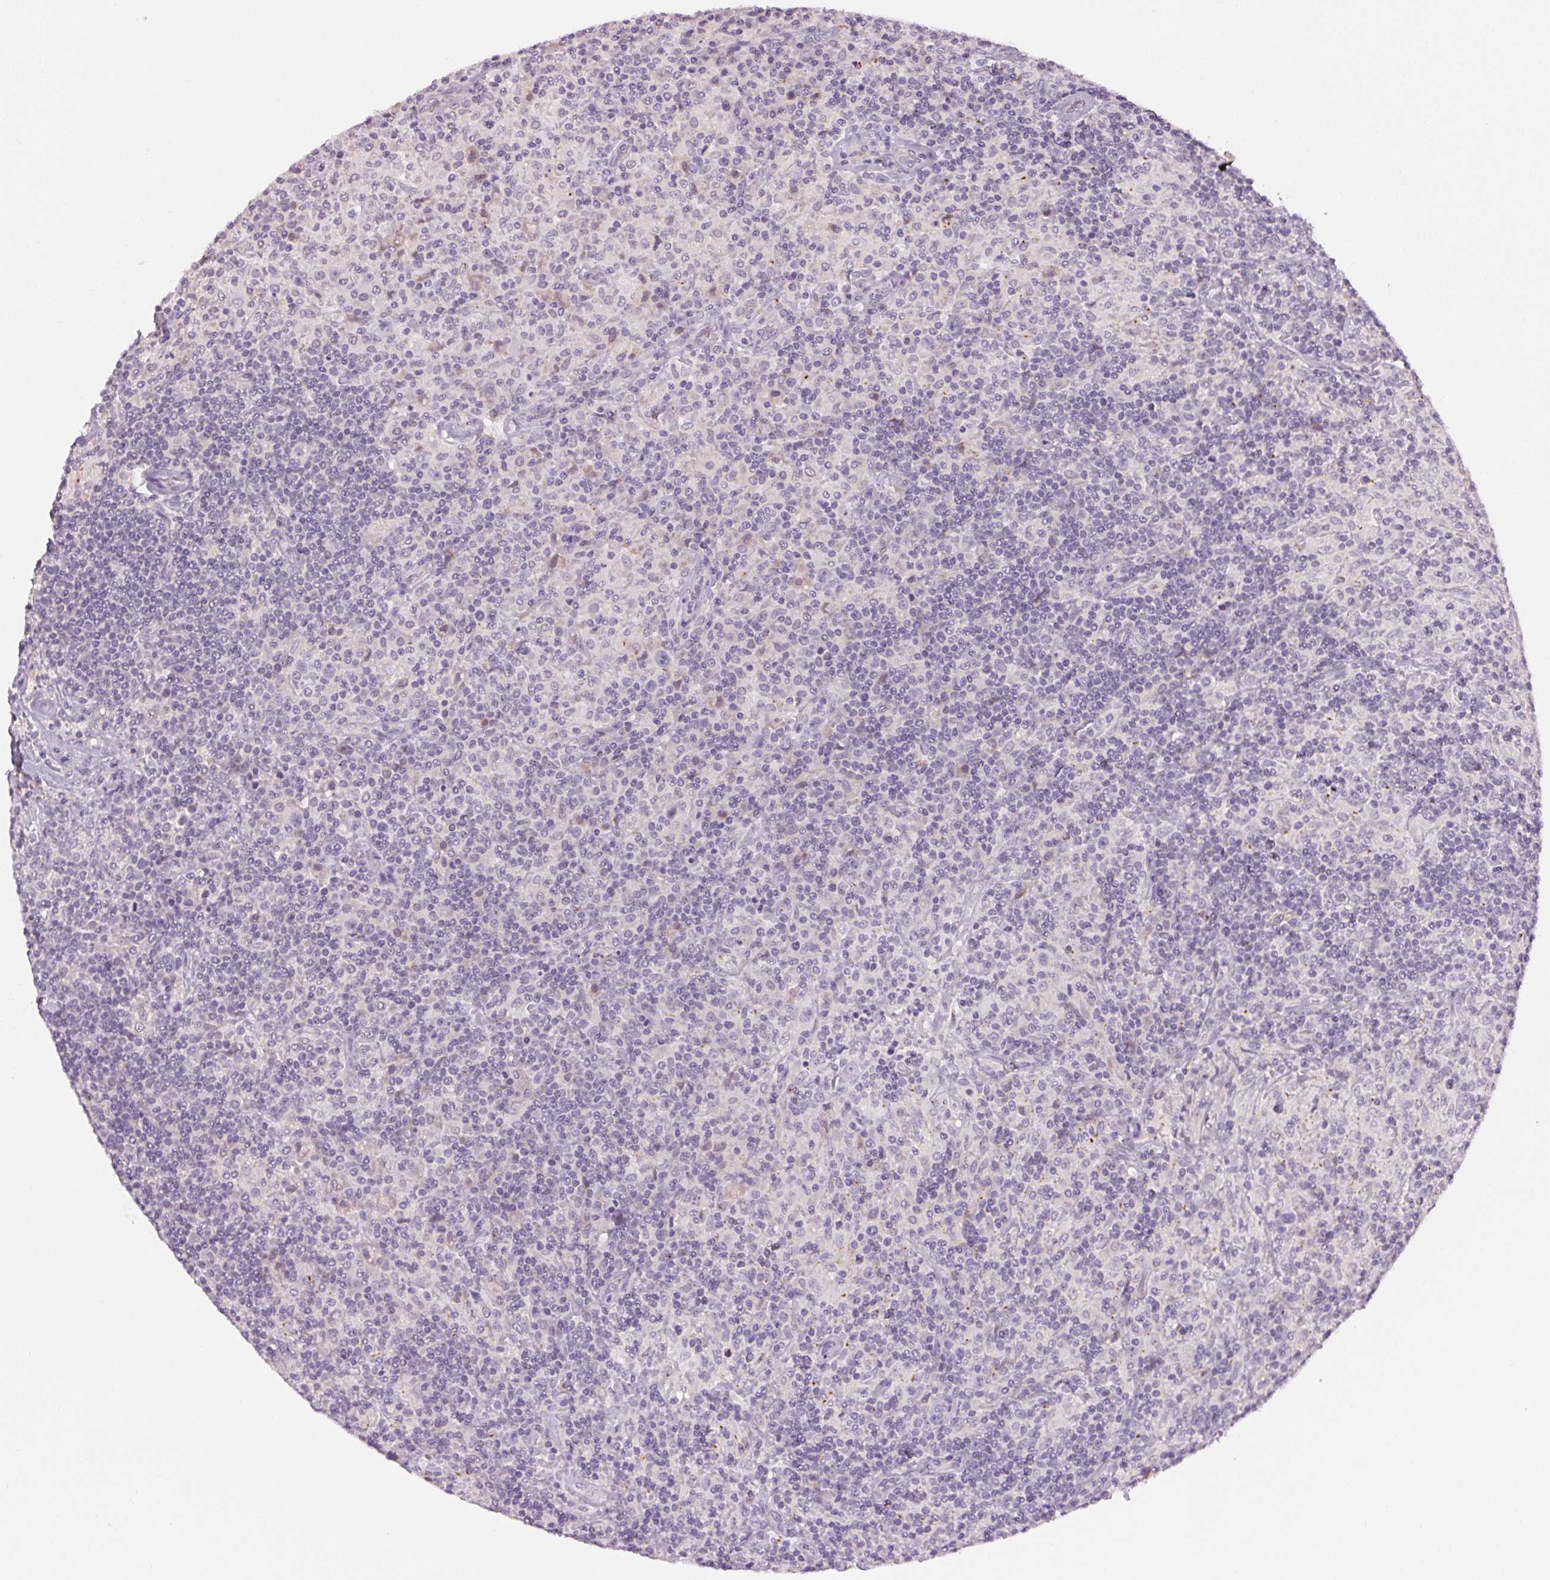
{"staining": {"intensity": "negative", "quantity": "none", "location": "none"}, "tissue": "lymphoma", "cell_type": "Tumor cells", "image_type": "cancer", "snomed": [{"axis": "morphology", "description": "Hodgkin's disease, NOS"}, {"axis": "topography", "description": "Lymph node"}], "caption": "Immunohistochemistry (IHC) of lymphoma reveals no expression in tumor cells.", "gene": "FAM168A", "patient": {"sex": "male", "age": 70}}